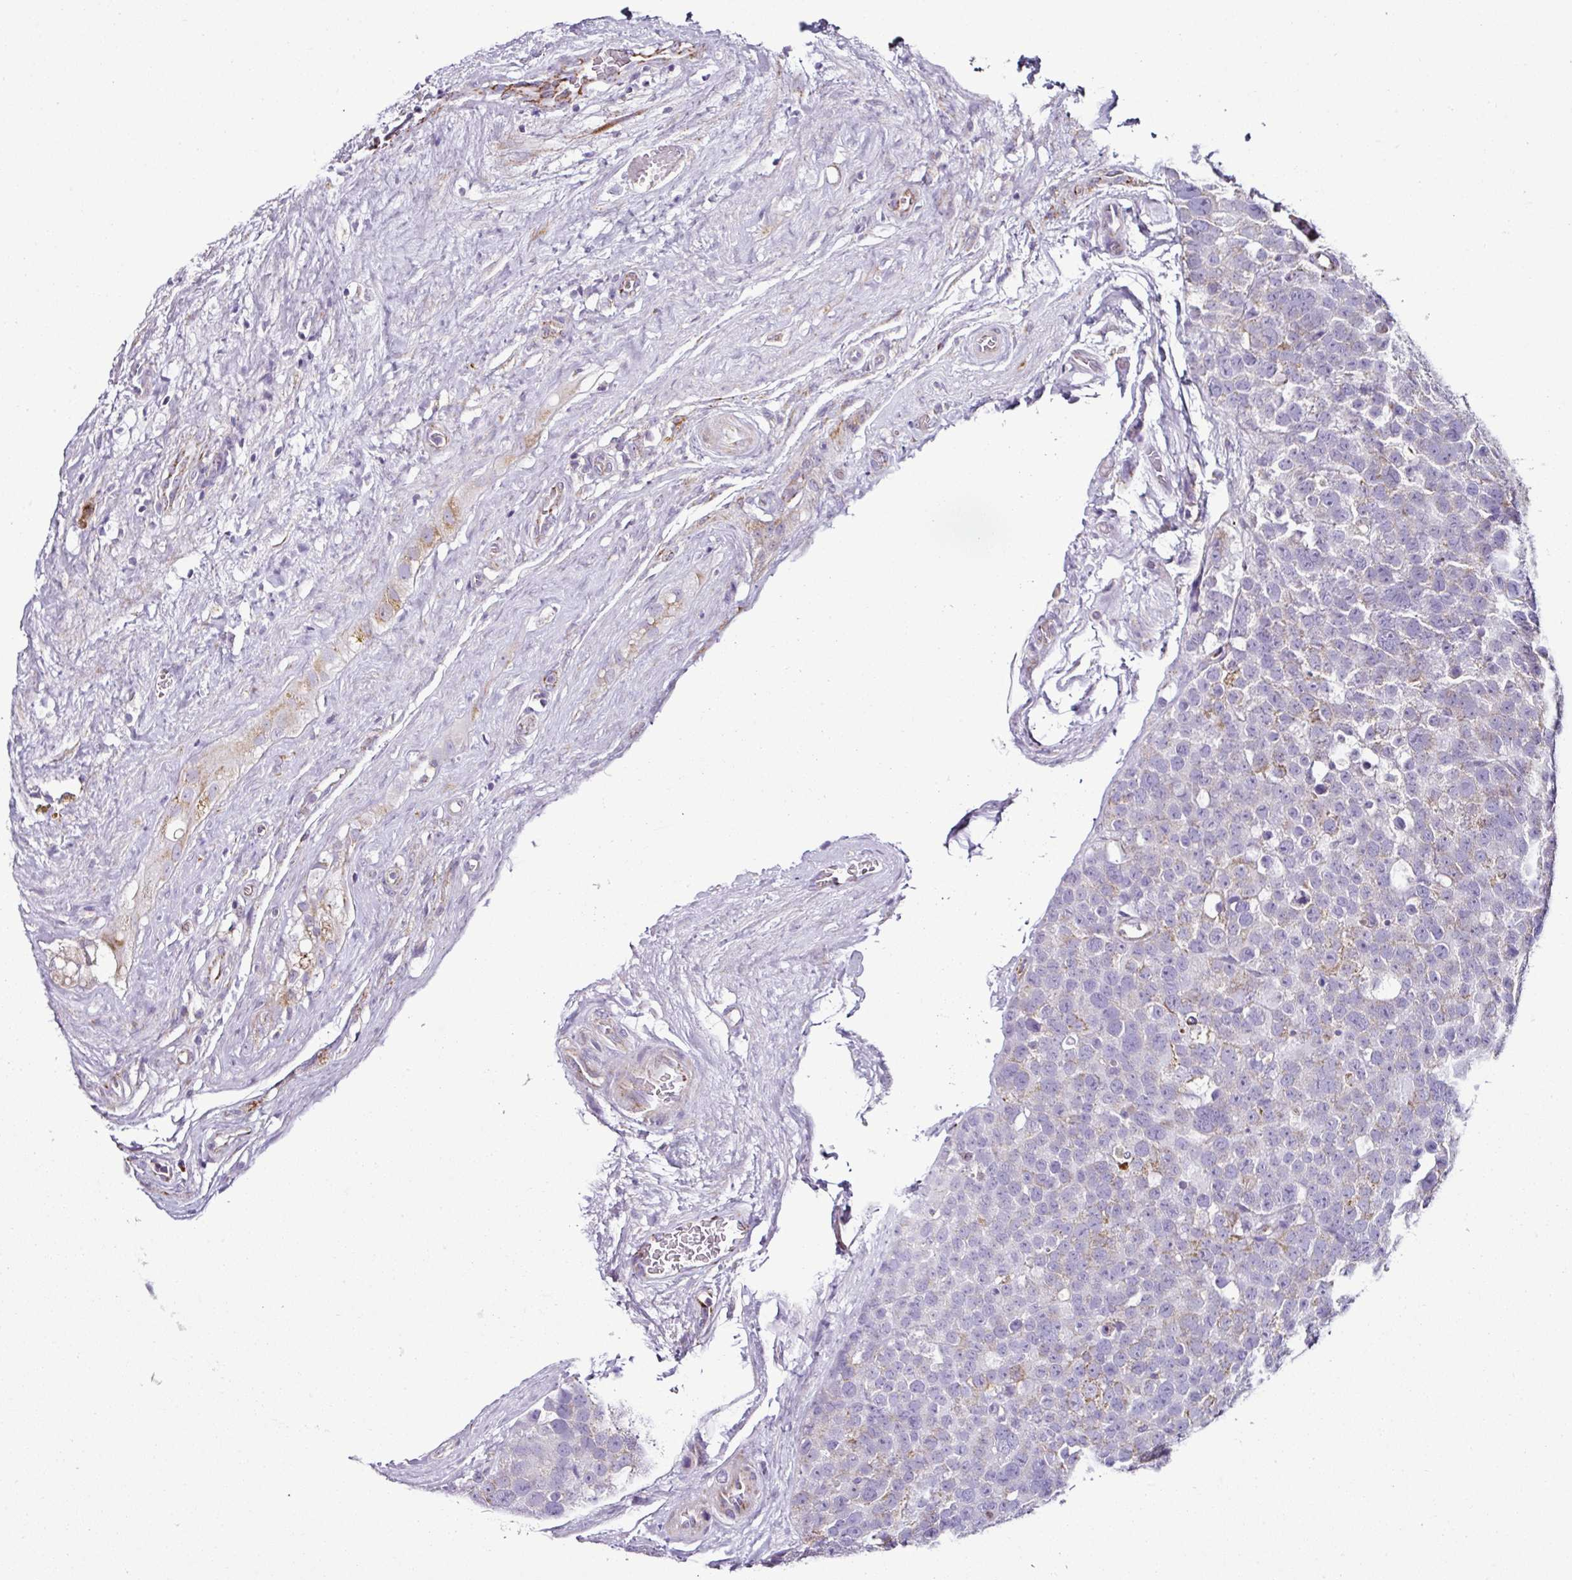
{"staining": {"intensity": "weak", "quantity": "<25%", "location": "cytoplasmic/membranous"}, "tissue": "testis cancer", "cell_type": "Tumor cells", "image_type": "cancer", "snomed": [{"axis": "morphology", "description": "Seminoma, NOS"}, {"axis": "topography", "description": "Testis"}], "caption": "Immunohistochemistry image of neoplastic tissue: human testis cancer stained with DAB demonstrates no significant protein positivity in tumor cells.", "gene": "DPAGT1", "patient": {"sex": "male", "age": 71}}